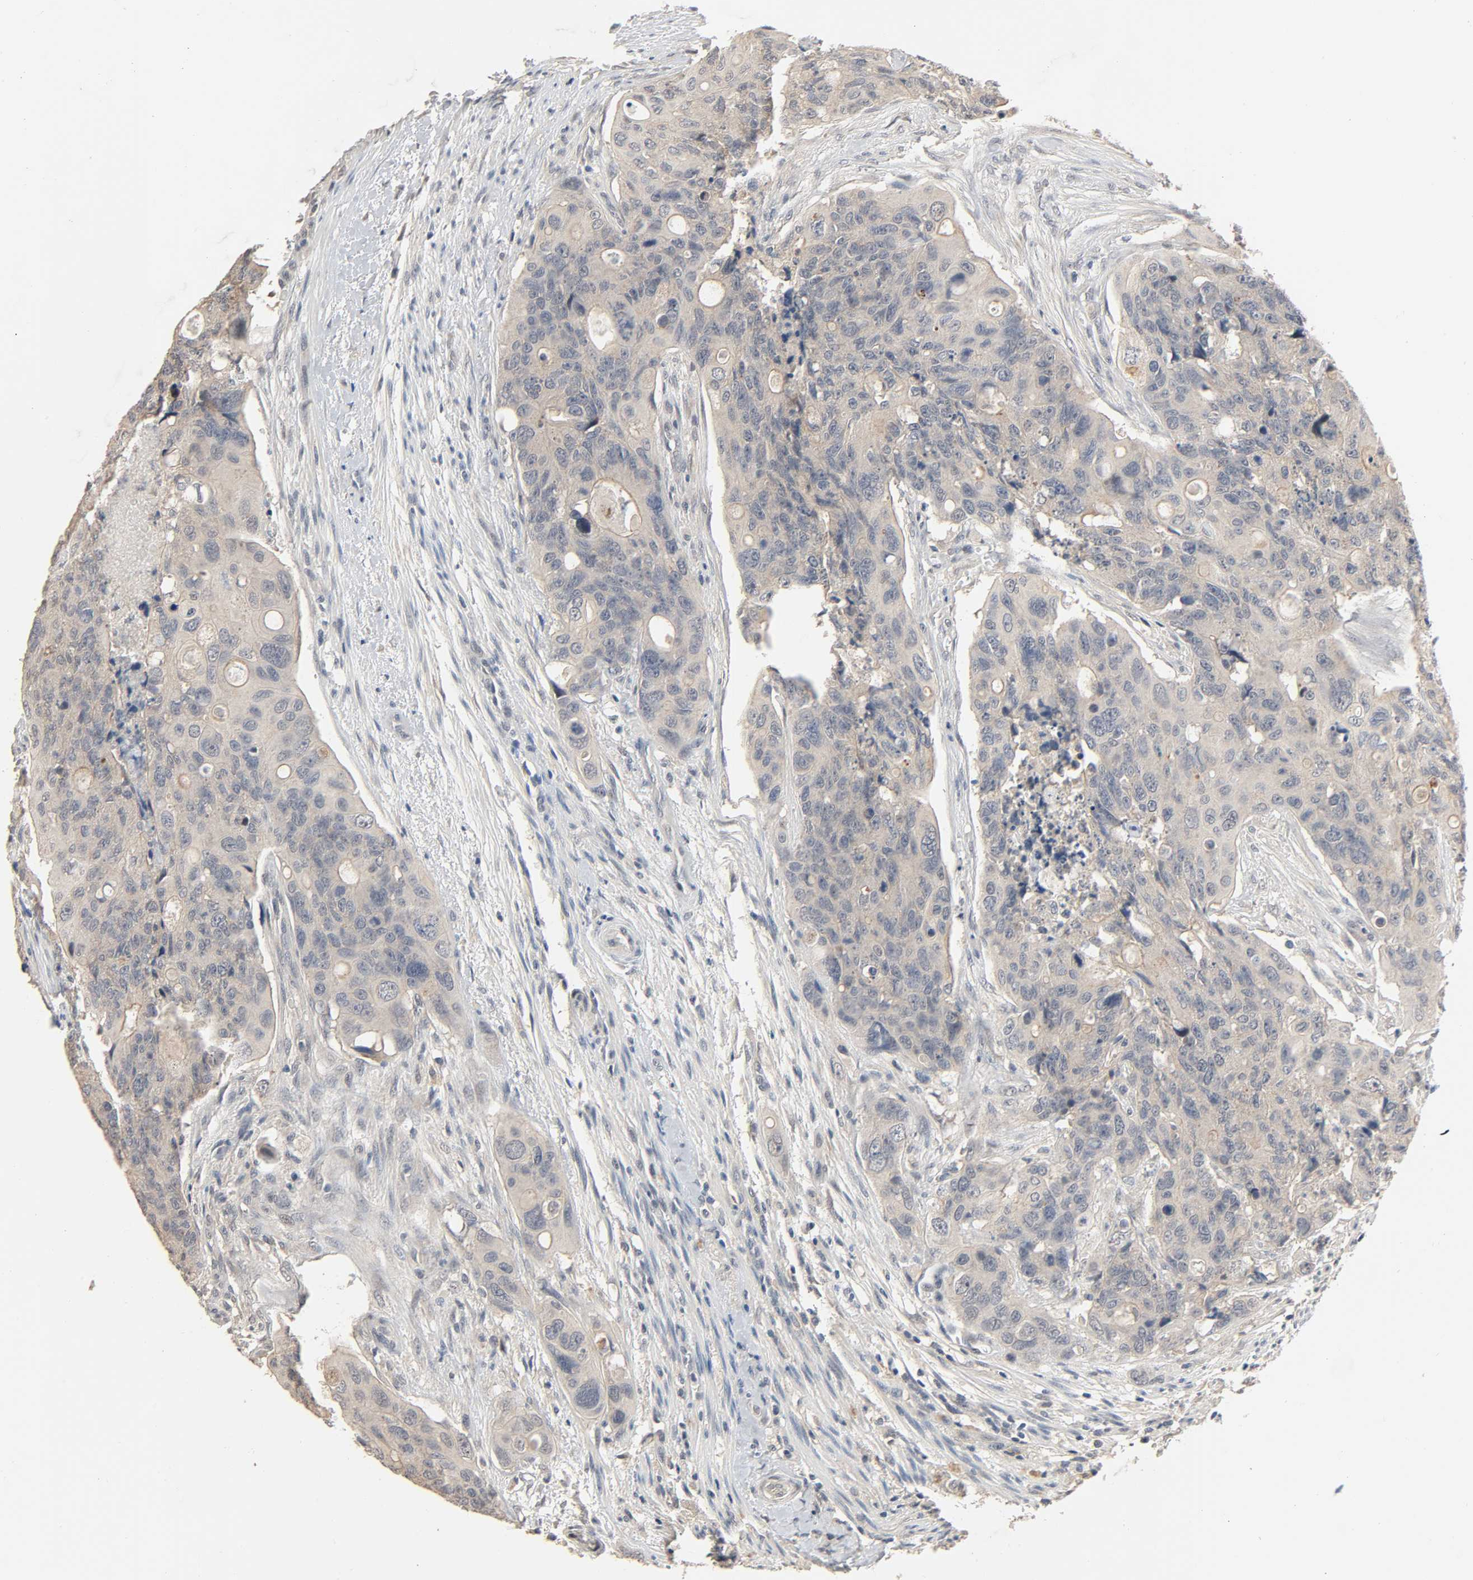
{"staining": {"intensity": "negative", "quantity": "none", "location": "none"}, "tissue": "colorectal cancer", "cell_type": "Tumor cells", "image_type": "cancer", "snomed": [{"axis": "morphology", "description": "Adenocarcinoma, NOS"}, {"axis": "topography", "description": "Colon"}], "caption": "IHC histopathology image of neoplastic tissue: human colorectal adenocarcinoma stained with DAB demonstrates no significant protein expression in tumor cells. (Stains: DAB (3,3'-diaminobenzidine) IHC with hematoxylin counter stain, Microscopy: brightfield microscopy at high magnification).", "gene": "MAGEA8", "patient": {"sex": "female", "age": 57}}